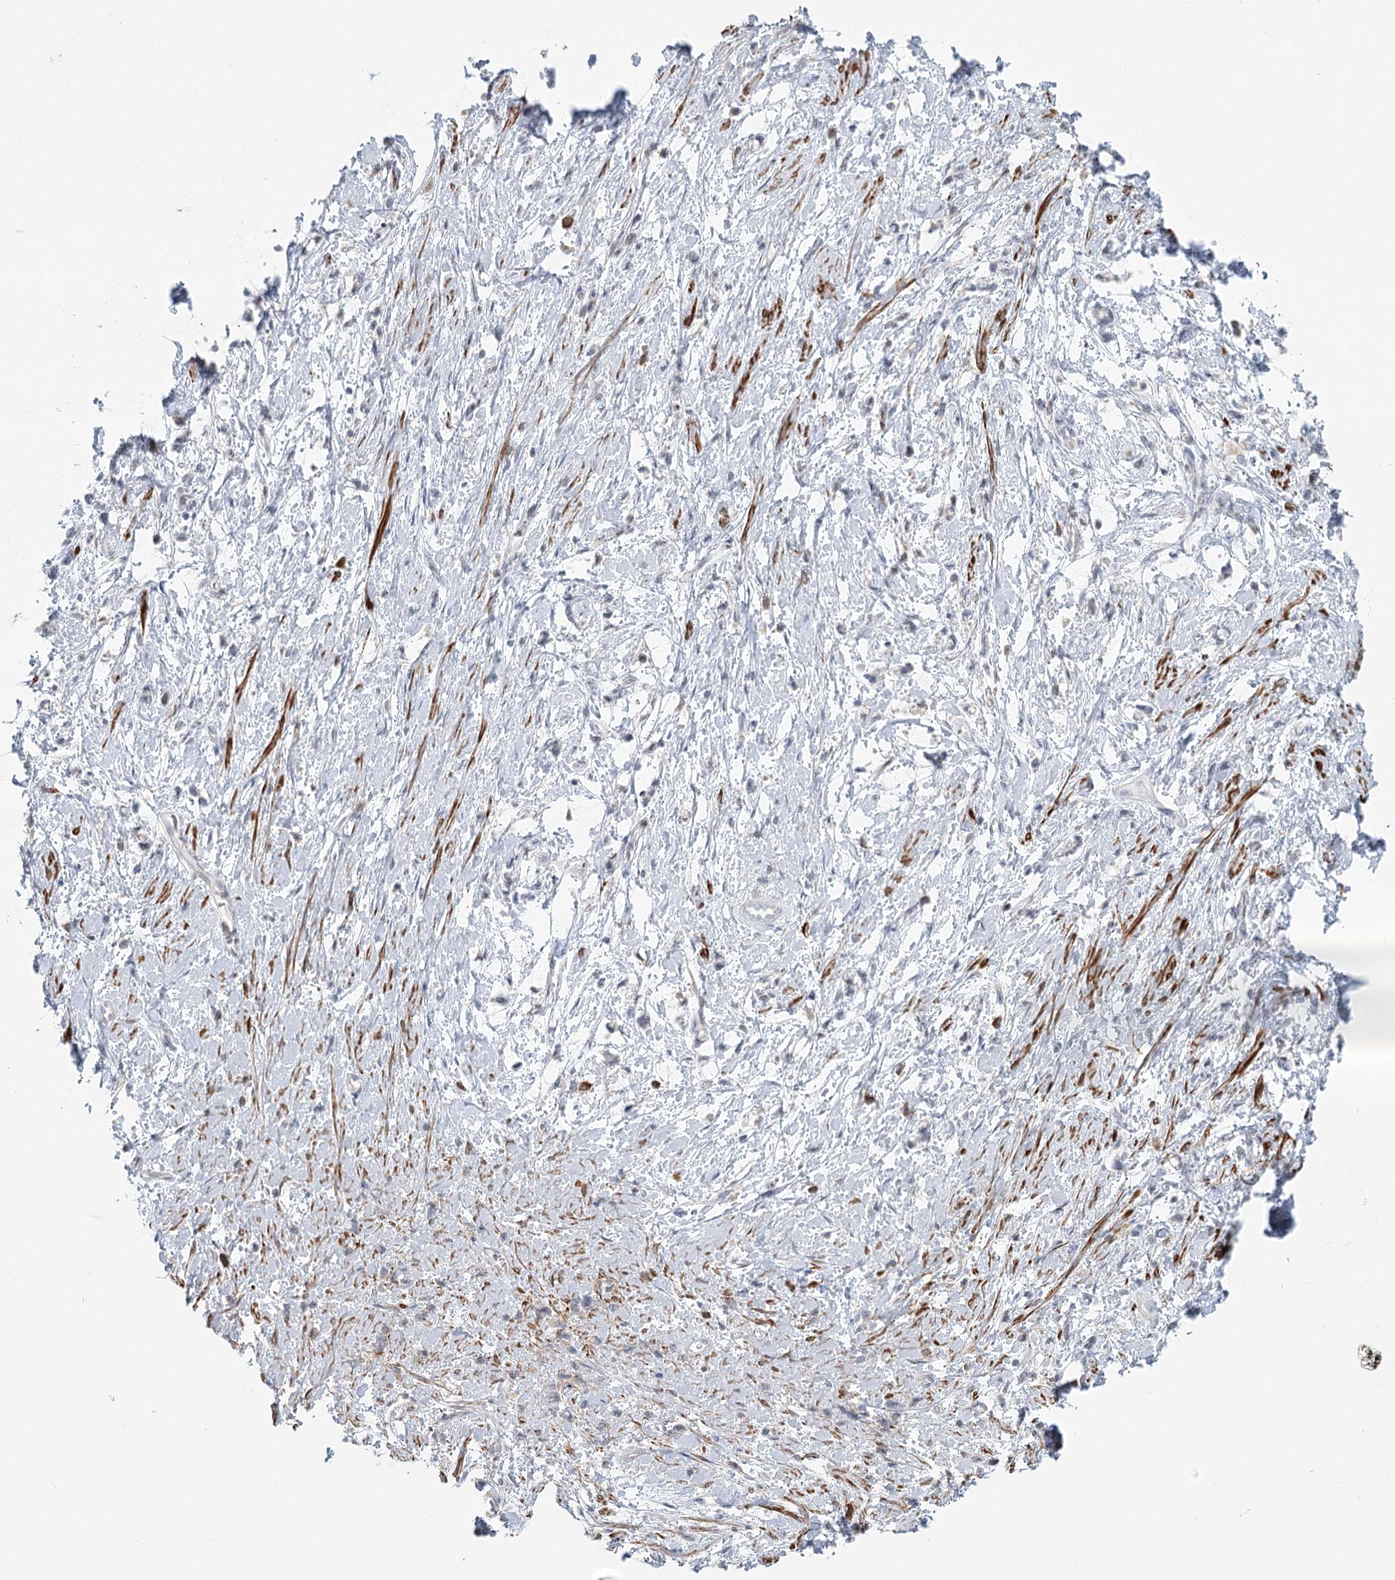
{"staining": {"intensity": "weak", "quantity": "<25%", "location": "cytoplasmic/membranous"}, "tissue": "stomach cancer", "cell_type": "Tumor cells", "image_type": "cancer", "snomed": [{"axis": "morphology", "description": "Adenocarcinoma, NOS"}, {"axis": "topography", "description": "Stomach"}], "caption": "Tumor cells are negative for brown protein staining in stomach cancer (adenocarcinoma).", "gene": "USP11", "patient": {"sex": "female", "age": 60}}